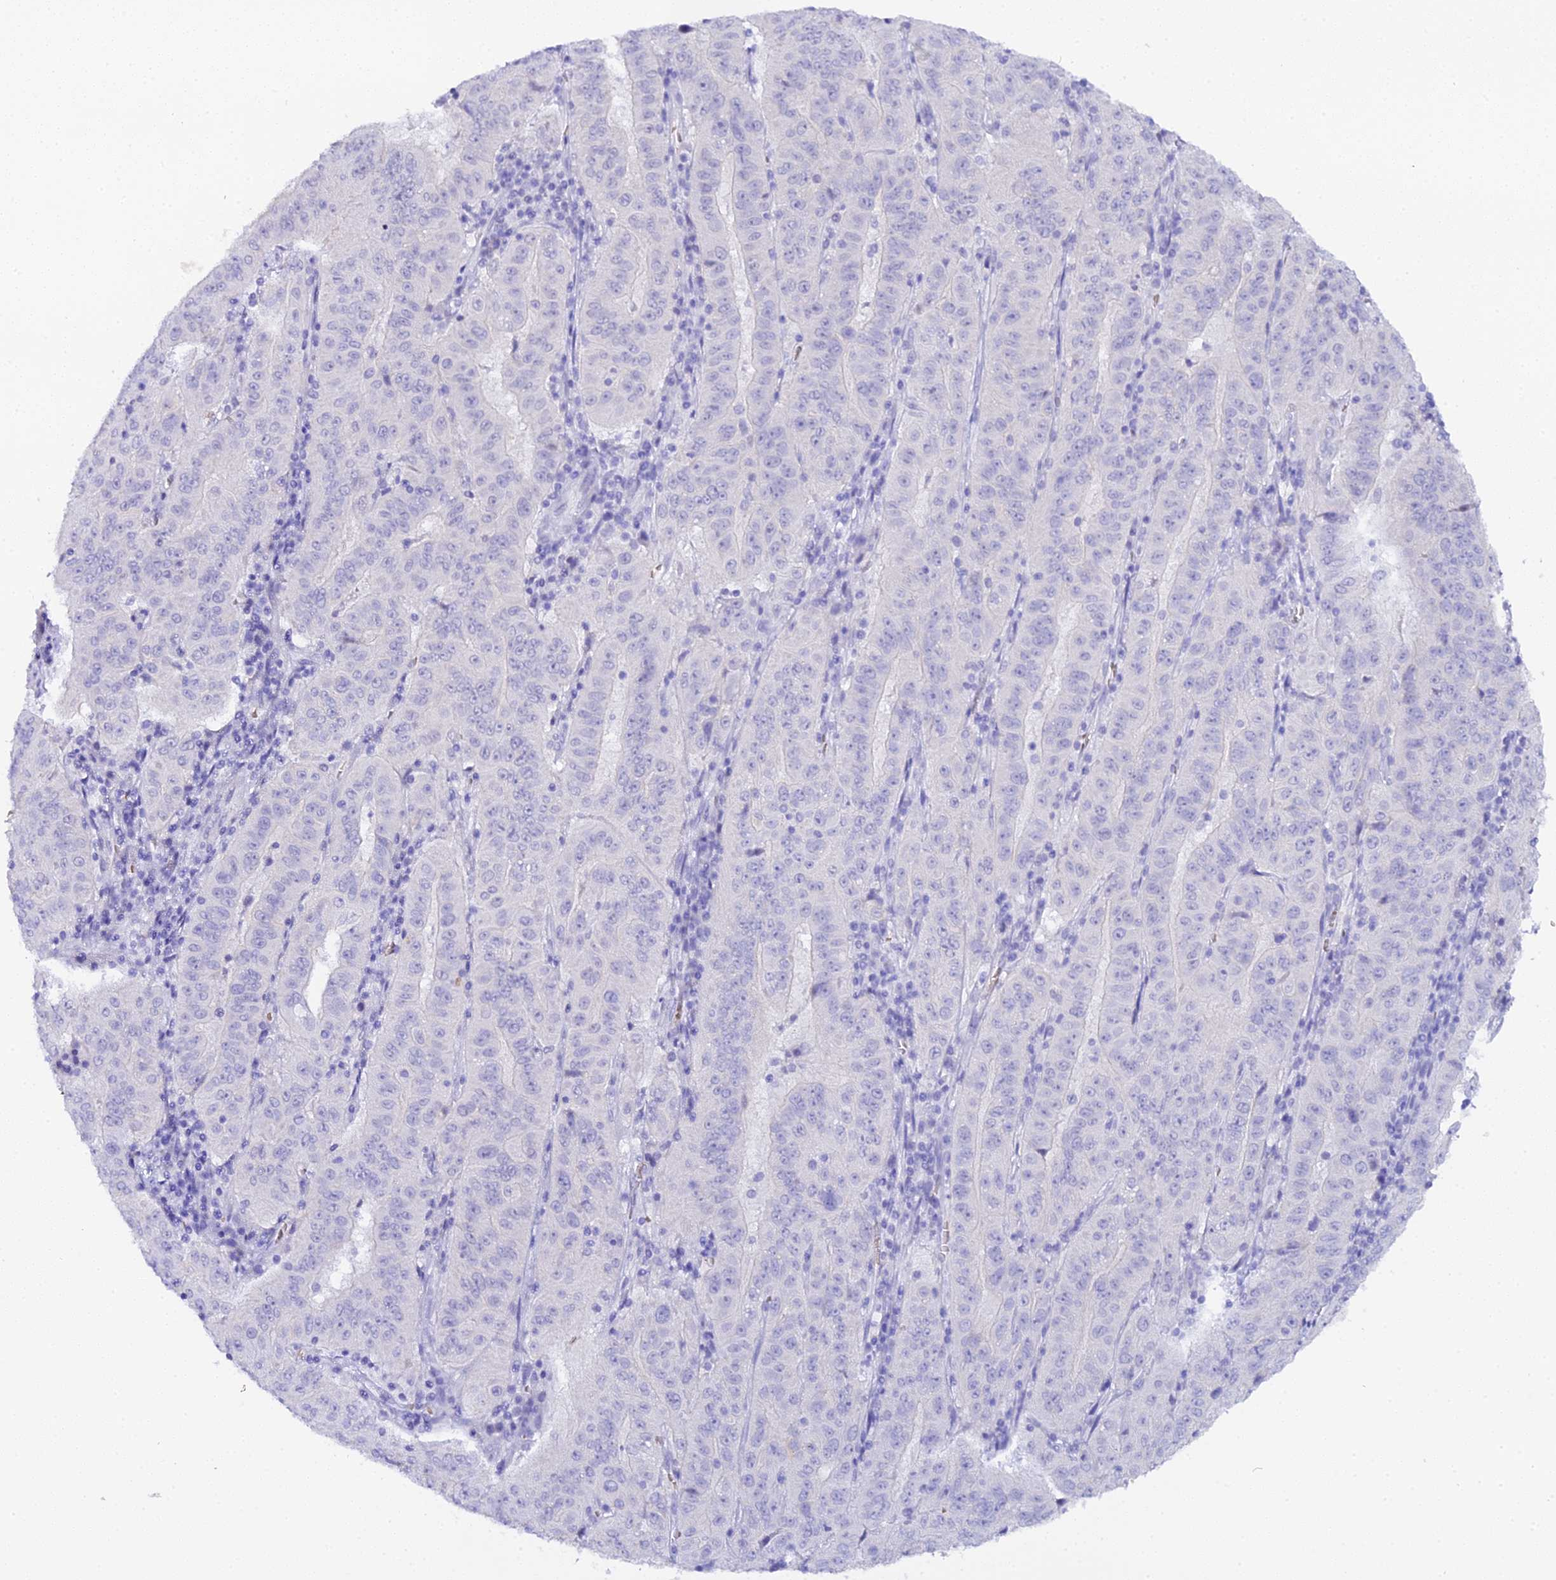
{"staining": {"intensity": "negative", "quantity": "none", "location": "none"}, "tissue": "pancreatic cancer", "cell_type": "Tumor cells", "image_type": "cancer", "snomed": [{"axis": "morphology", "description": "Adenocarcinoma, NOS"}, {"axis": "topography", "description": "Pancreas"}], "caption": "The micrograph exhibits no staining of tumor cells in pancreatic adenocarcinoma.", "gene": "CFAP45", "patient": {"sex": "male", "age": 63}}